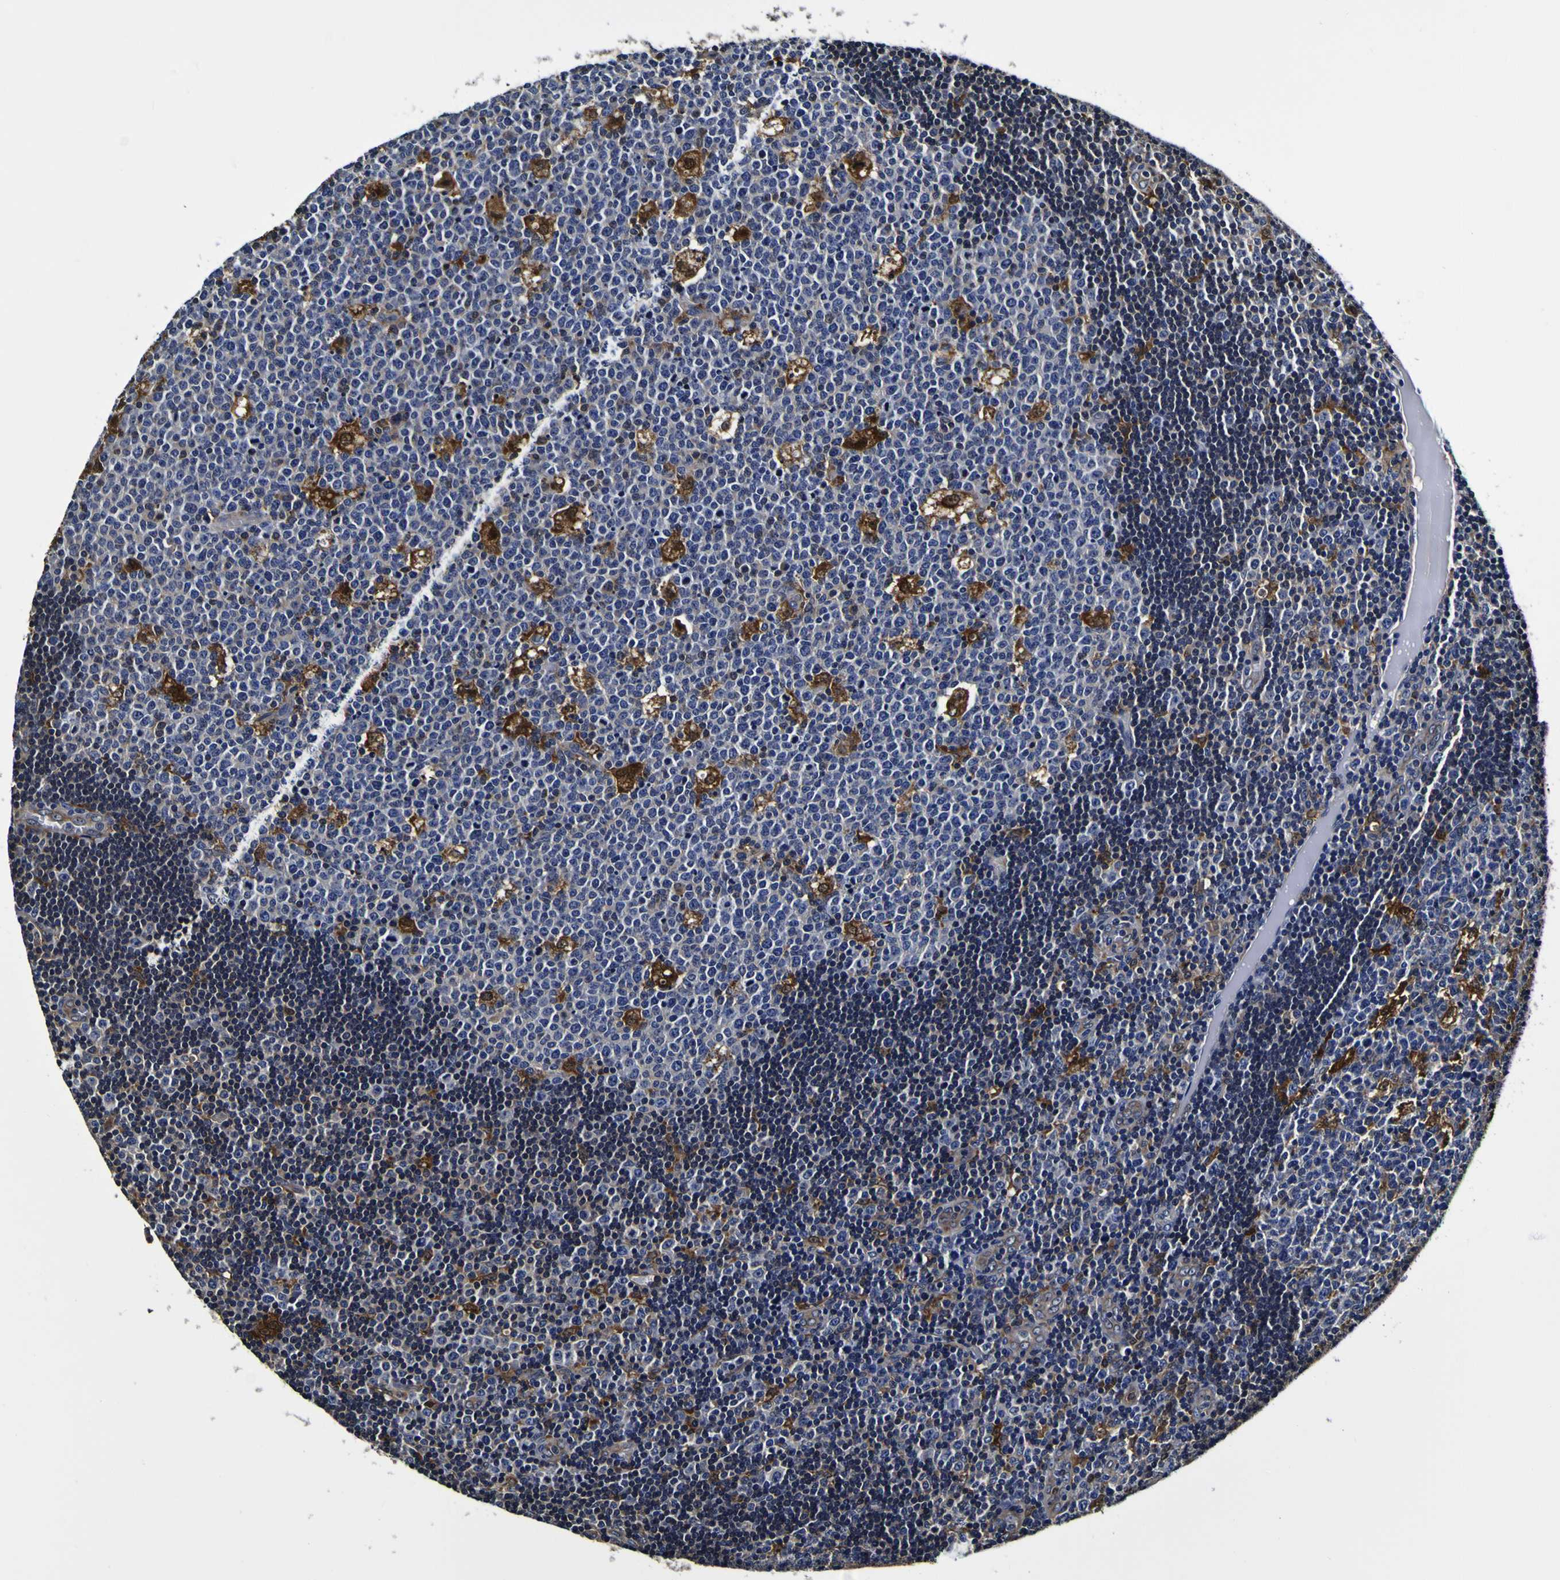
{"staining": {"intensity": "strong", "quantity": "<25%", "location": "cytoplasmic/membranous"}, "tissue": "lymph node", "cell_type": "Germinal center cells", "image_type": "normal", "snomed": [{"axis": "morphology", "description": "Normal tissue, NOS"}, {"axis": "topography", "description": "Lymph node"}, {"axis": "topography", "description": "Salivary gland"}], "caption": "This micrograph reveals immunohistochemistry (IHC) staining of normal lymph node, with medium strong cytoplasmic/membranous staining in approximately <25% of germinal center cells.", "gene": "GPX1", "patient": {"sex": "male", "age": 8}}